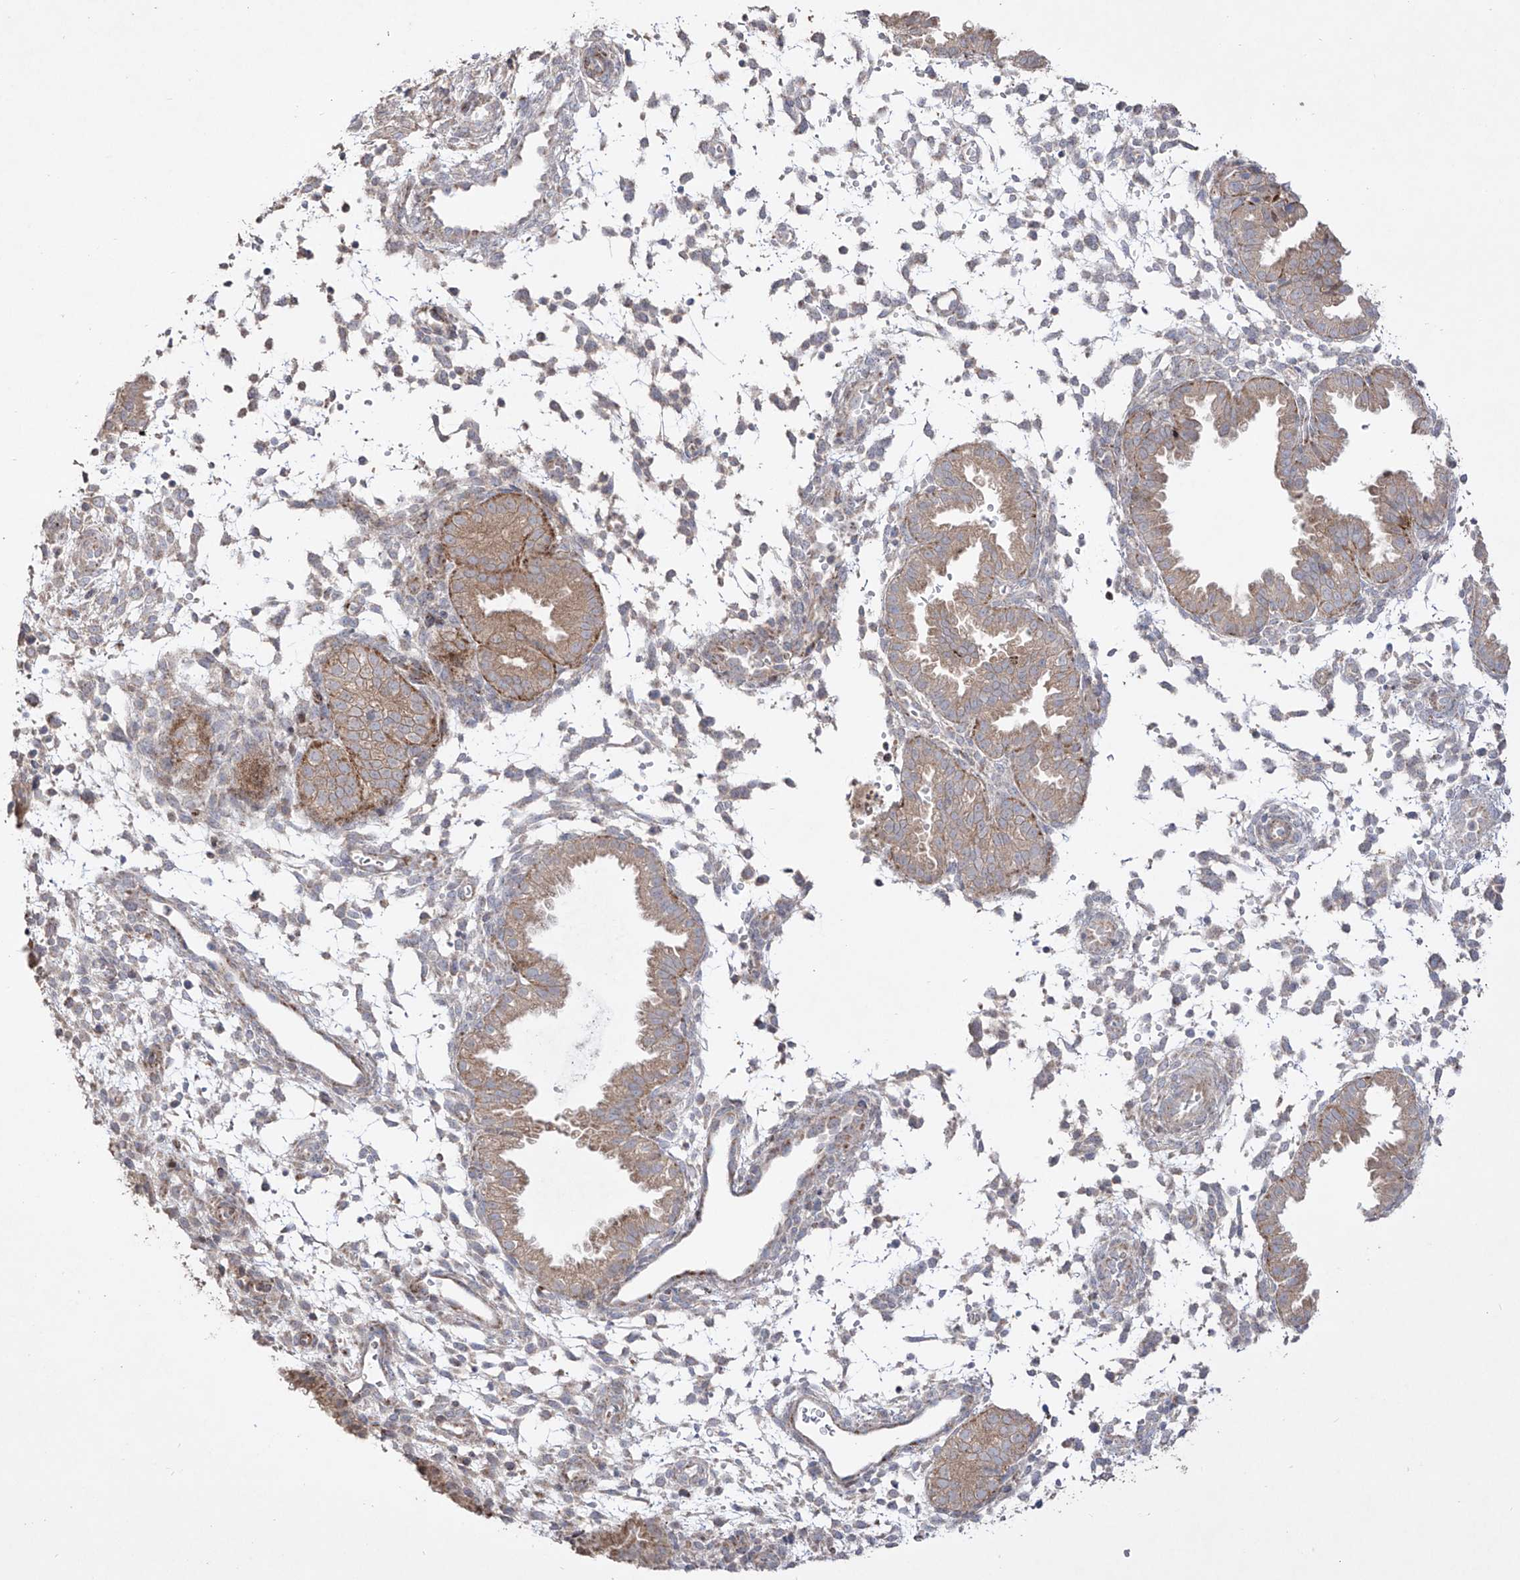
{"staining": {"intensity": "negative", "quantity": "none", "location": "none"}, "tissue": "endometrium", "cell_type": "Cells in endometrial stroma", "image_type": "normal", "snomed": [{"axis": "morphology", "description": "Normal tissue, NOS"}, {"axis": "topography", "description": "Endometrium"}], "caption": "This image is of unremarkable endometrium stained with immunohistochemistry to label a protein in brown with the nuclei are counter-stained blue. There is no expression in cells in endometrial stroma.", "gene": "YKT6", "patient": {"sex": "female", "age": 33}}